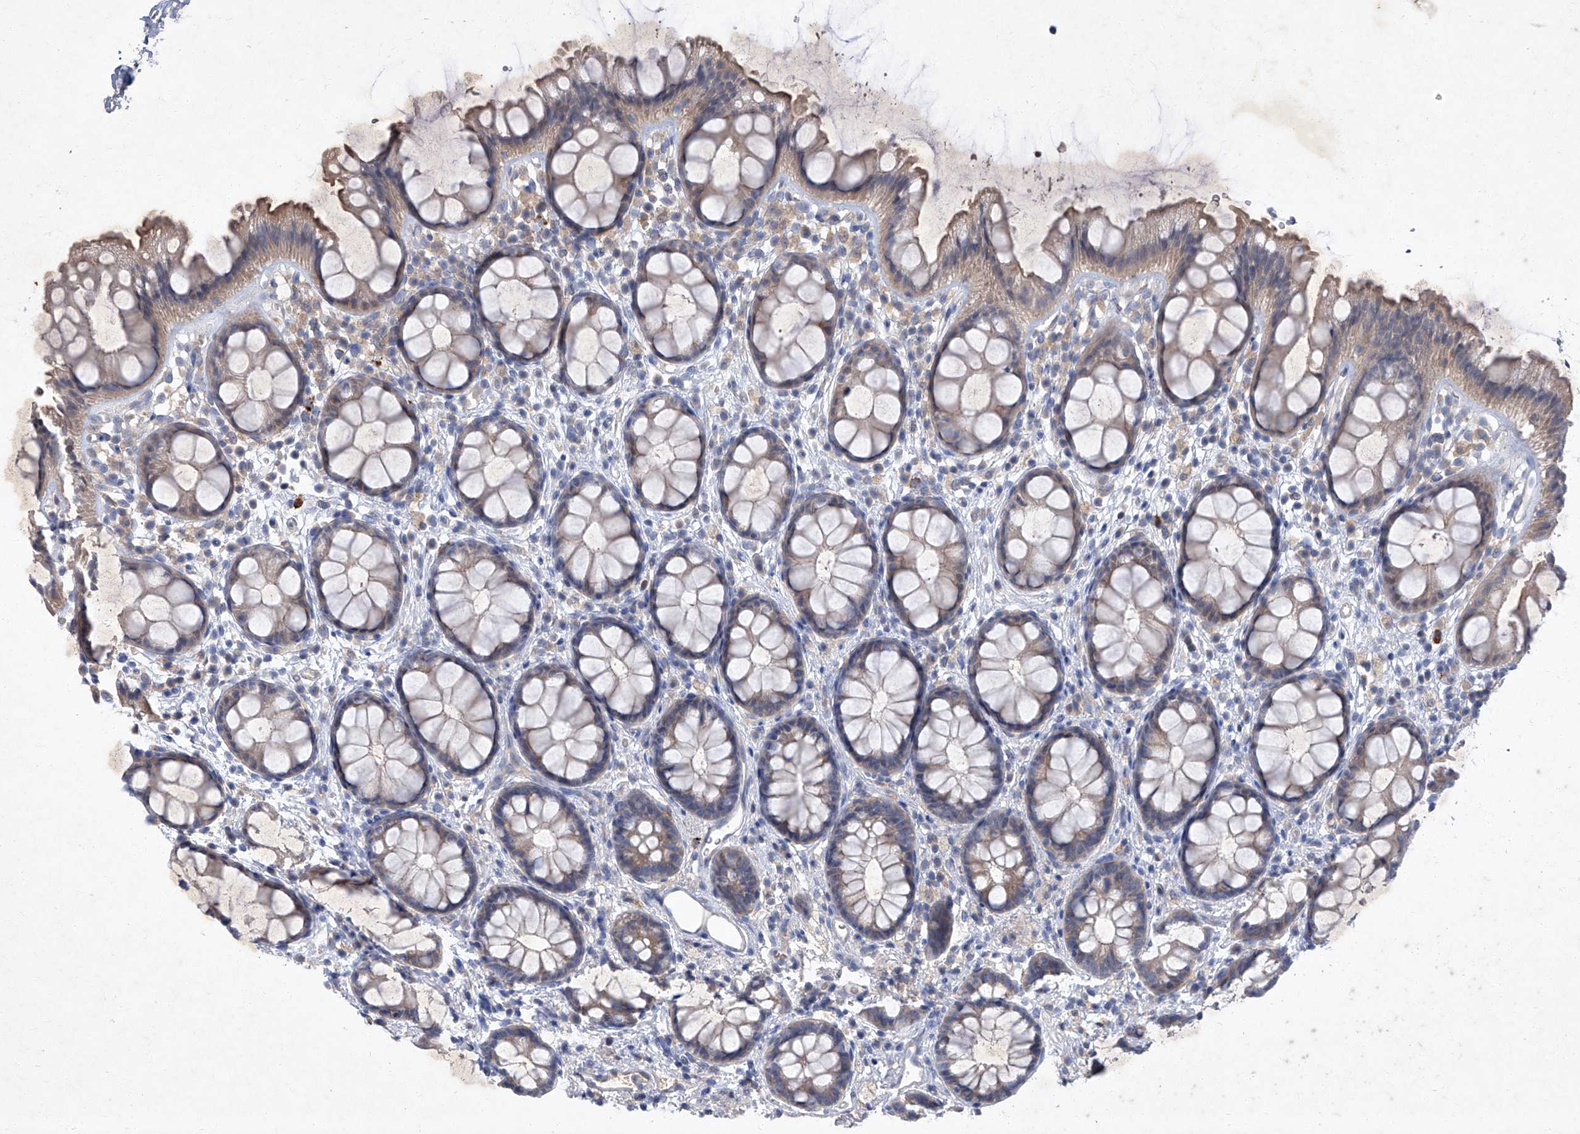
{"staining": {"intensity": "weak", "quantity": "25%-75%", "location": "cytoplasmic/membranous"}, "tissue": "rectum", "cell_type": "Glandular cells", "image_type": "normal", "snomed": [{"axis": "morphology", "description": "Normal tissue, NOS"}, {"axis": "topography", "description": "Rectum"}], "caption": "Protein expression analysis of unremarkable rectum shows weak cytoplasmic/membranous staining in about 25%-75% of glandular cells. The protein of interest is shown in brown color, while the nuclei are stained blue.", "gene": "SBK2", "patient": {"sex": "female", "age": 65}}